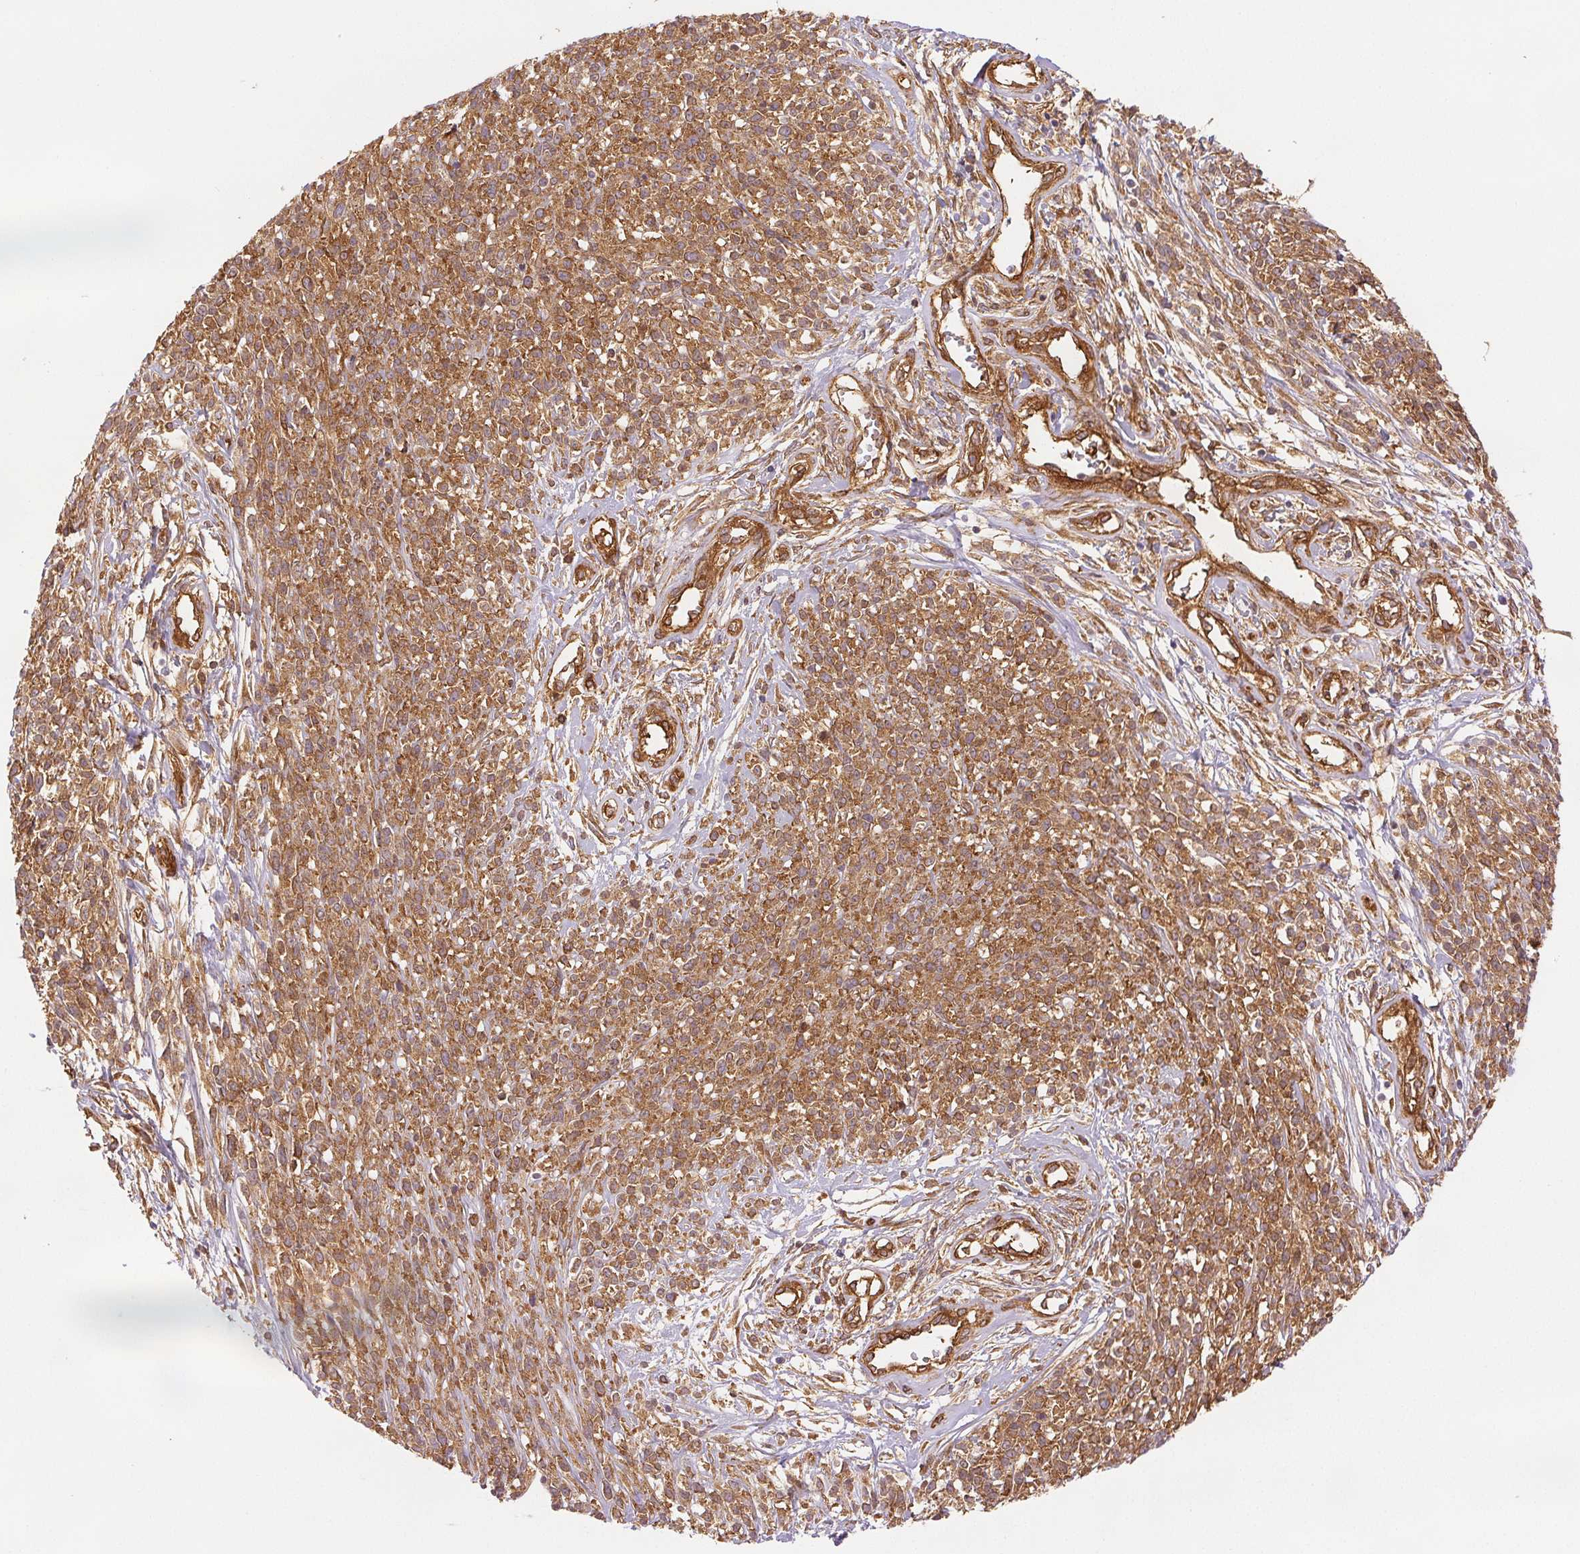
{"staining": {"intensity": "moderate", "quantity": ">75%", "location": "cytoplasmic/membranous"}, "tissue": "melanoma", "cell_type": "Tumor cells", "image_type": "cancer", "snomed": [{"axis": "morphology", "description": "Malignant melanoma, NOS"}, {"axis": "topography", "description": "Skin"}, {"axis": "topography", "description": "Skin of trunk"}], "caption": "This image reveals melanoma stained with IHC to label a protein in brown. The cytoplasmic/membranous of tumor cells show moderate positivity for the protein. Nuclei are counter-stained blue.", "gene": "DIAPH2", "patient": {"sex": "male", "age": 74}}